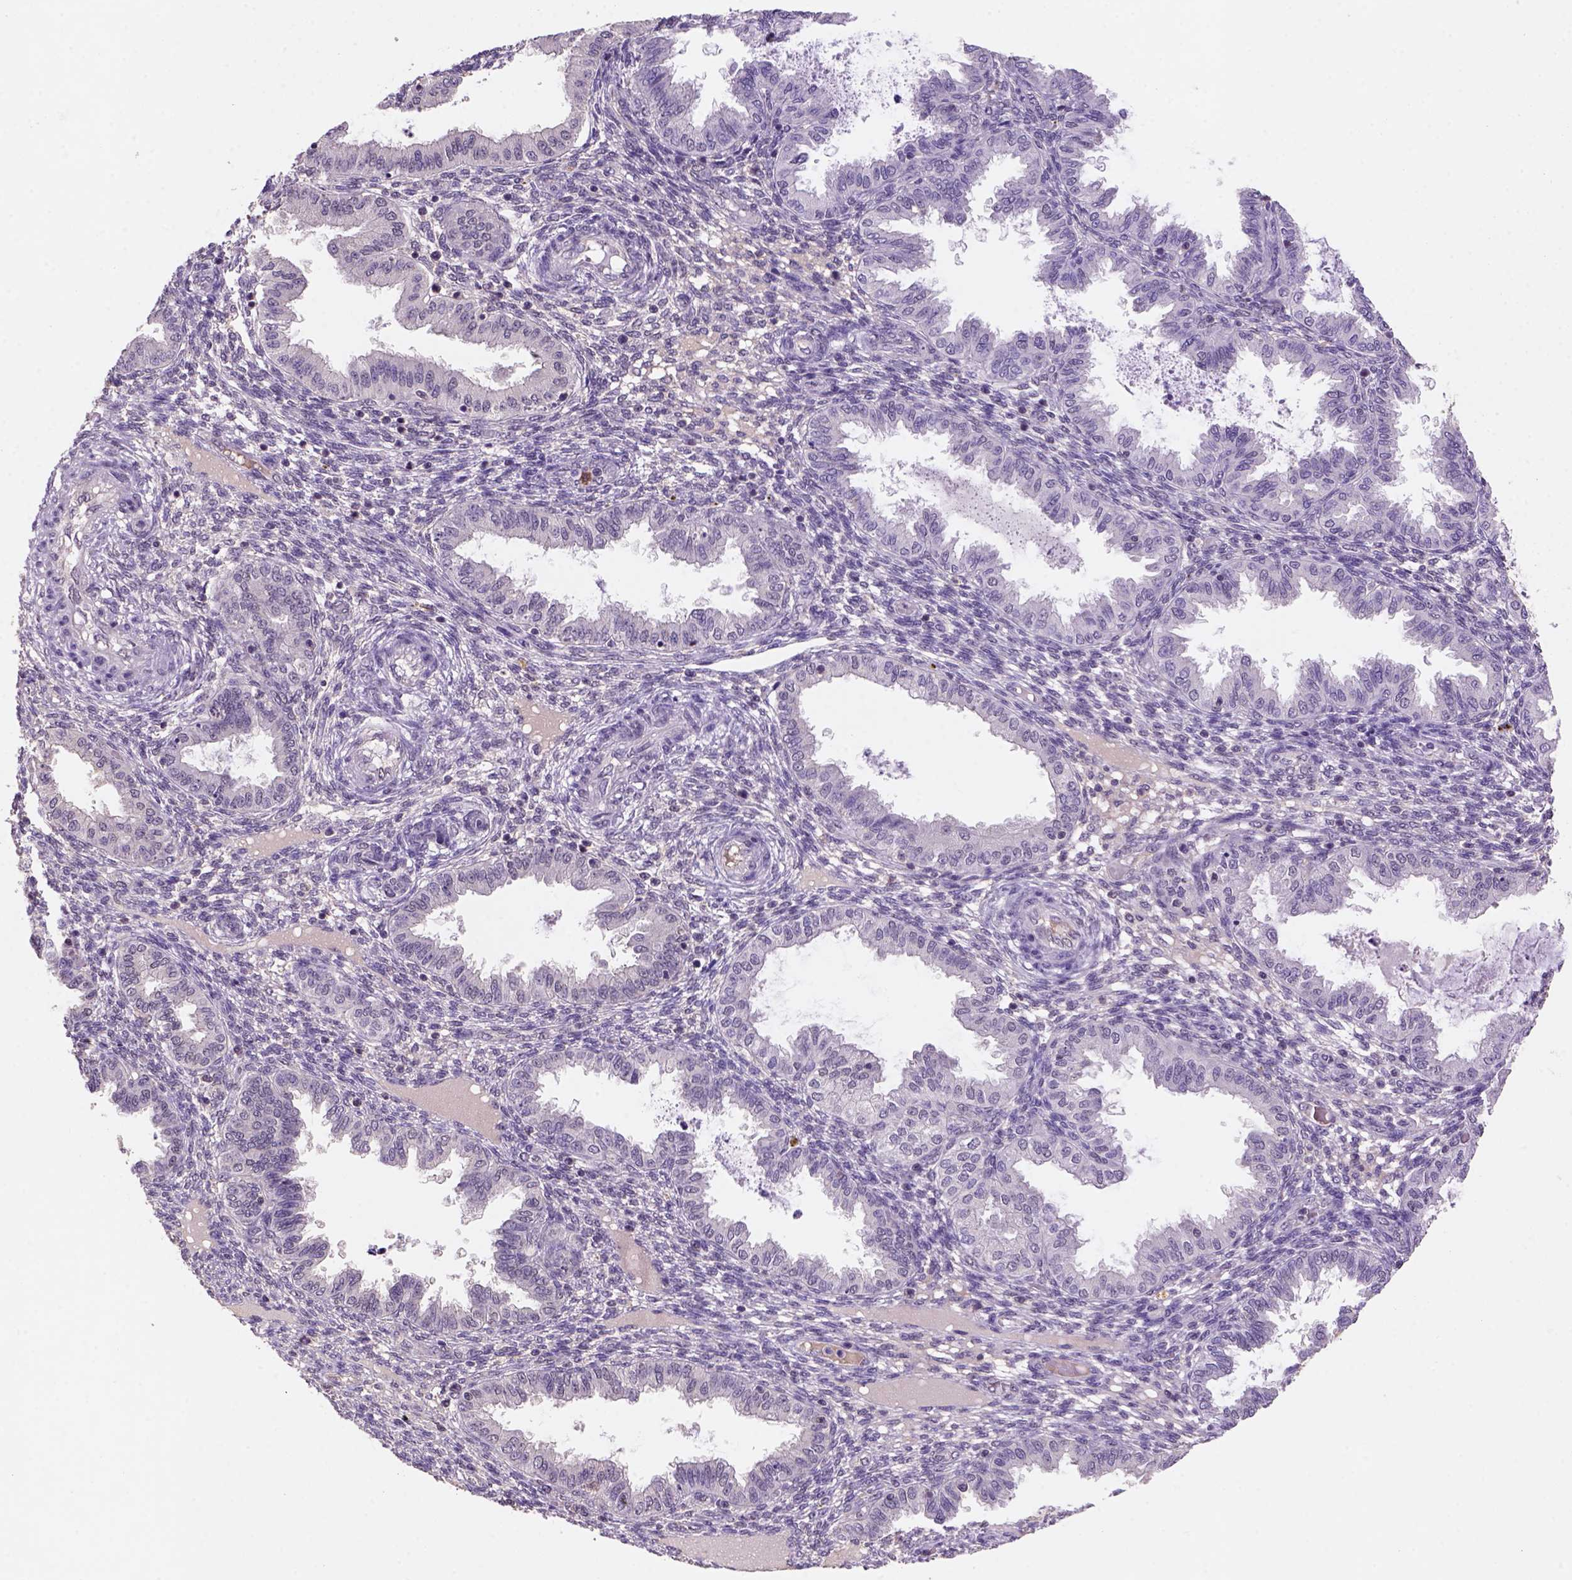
{"staining": {"intensity": "negative", "quantity": "none", "location": "none"}, "tissue": "endometrium", "cell_type": "Cells in endometrial stroma", "image_type": "normal", "snomed": [{"axis": "morphology", "description": "Normal tissue, NOS"}, {"axis": "topography", "description": "Endometrium"}], "caption": "This is an IHC histopathology image of normal endometrium. There is no expression in cells in endometrial stroma.", "gene": "SCML4", "patient": {"sex": "female", "age": 33}}